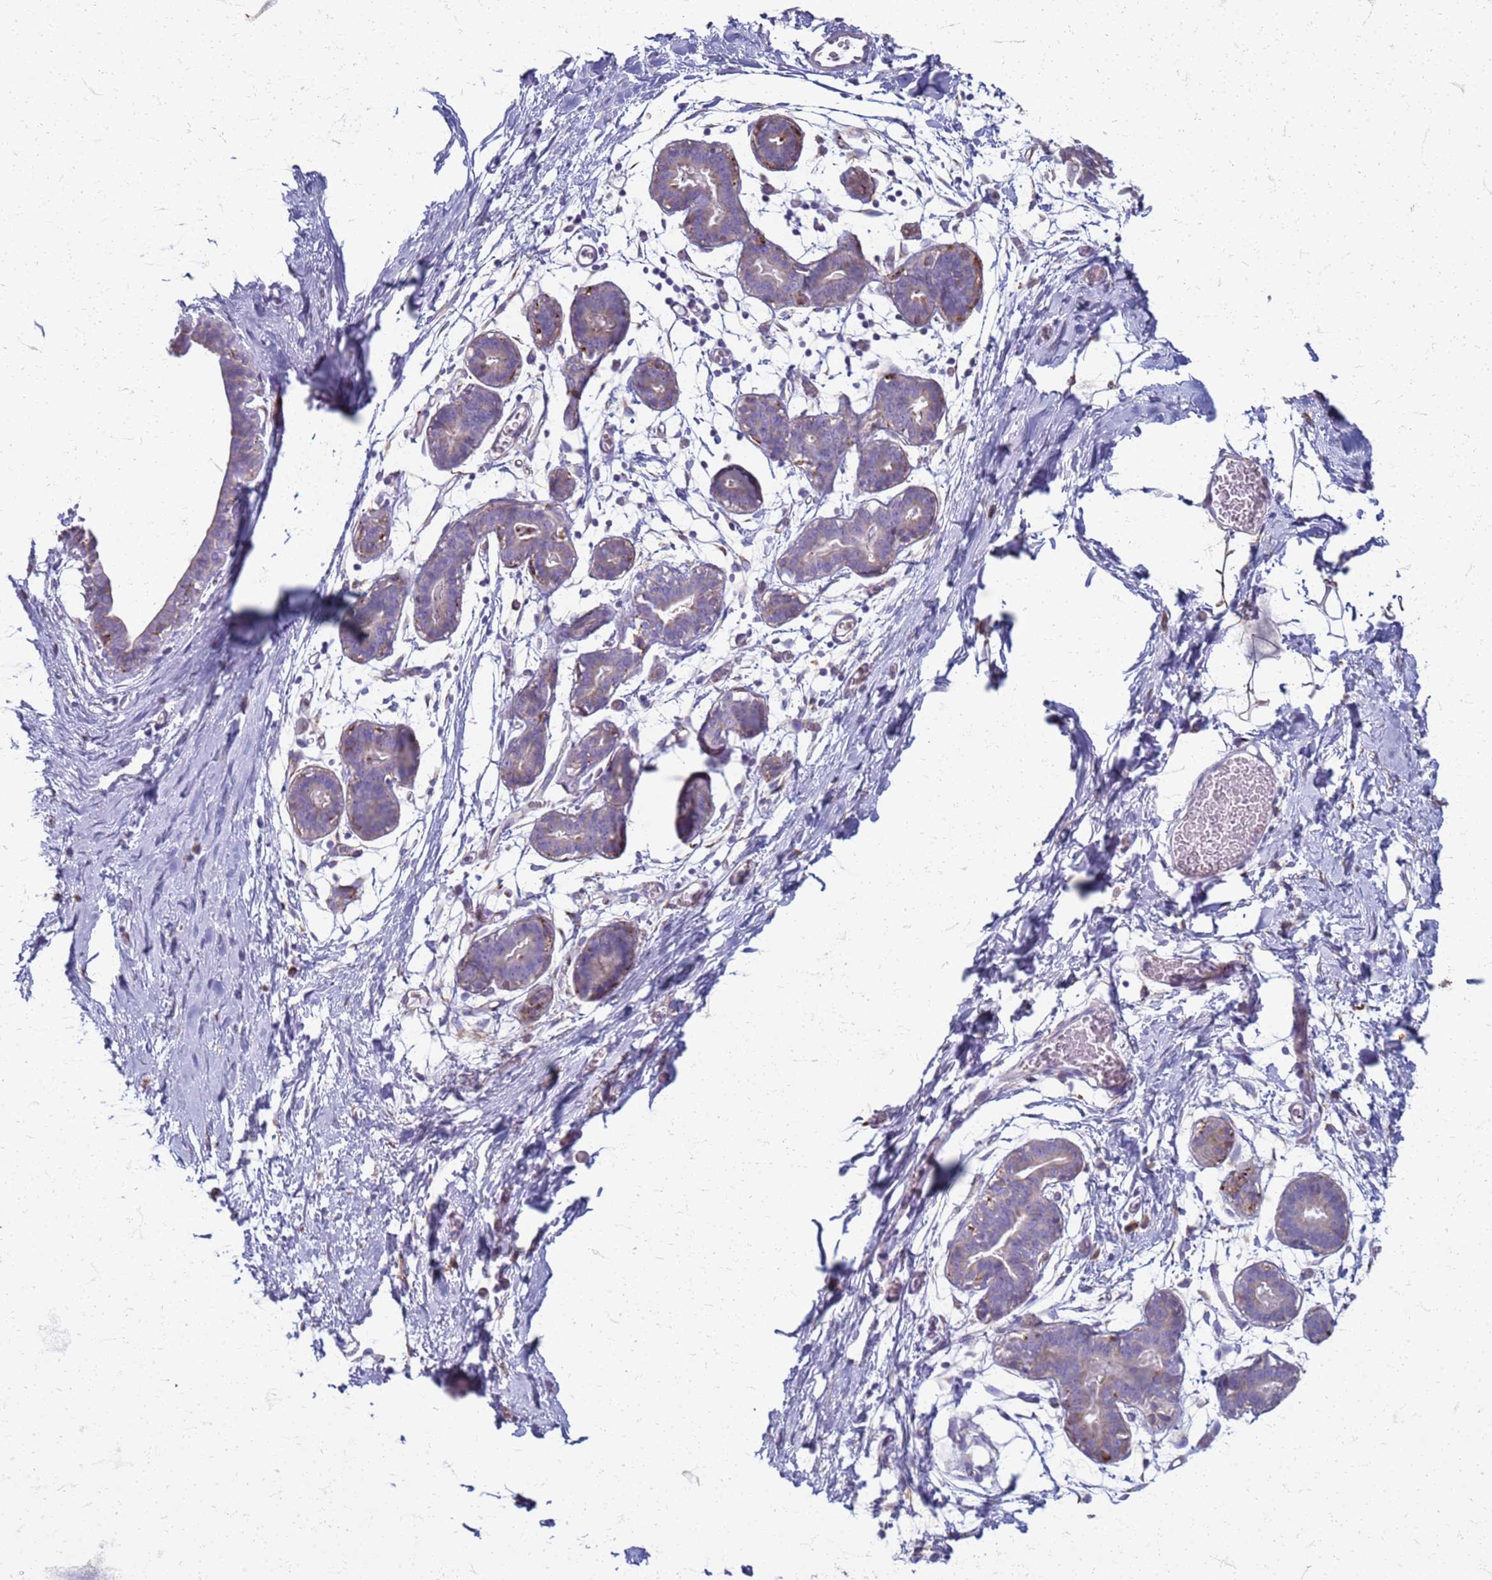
{"staining": {"intensity": "negative", "quantity": "none", "location": "none"}, "tissue": "breast", "cell_type": "Adipocytes", "image_type": "normal", "snomed": [{"axis": "morphology", "description": "Normal tissue, NOS"}, {"axis": "topography", "description": "Breast"}], "caption": "The immunohistochemistry histopathology image has no significant staining in adipocytes of breast.", "gene": "PDK3", "patient": {"sex": "female", "age": 27}}